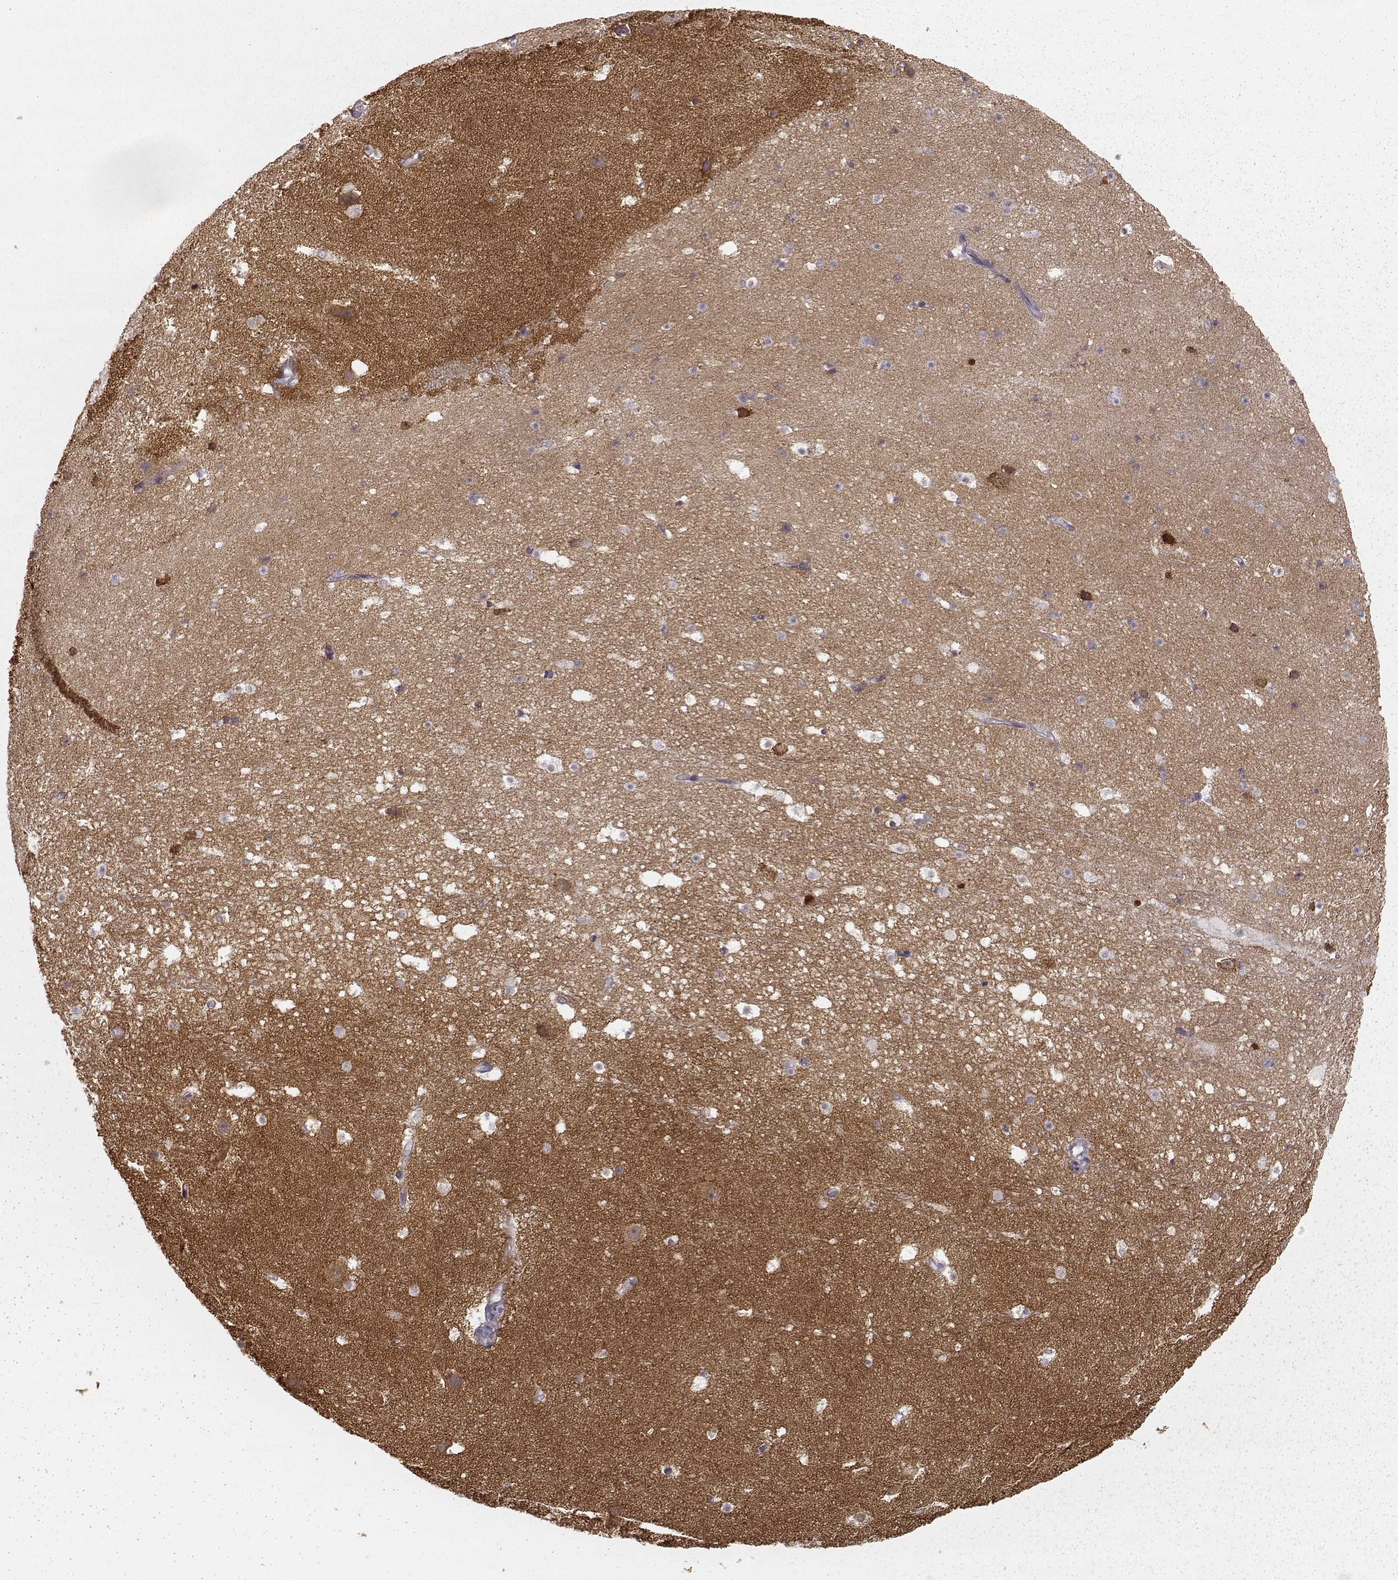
{"staining": {"intensity": "negative", "quantity": "none", "location": "none"}, "tissue": "hippocampus", "cell_type": "Glial cells", "image_type": "normal", "snomed": [{"axis": "morphology", "description": "Normal tissue, NOS"}, {"axis": "topography", "description": "Hippocampus"}], "caption": "There is no significant positivity in glial cells of hippocampus. (DAB (3,3'-diaminobenzidine) immunohistochemistry with hematoxylin counter stain).", "gene": "PRKCE", "patient": {"sex": "male", "age": 26}}